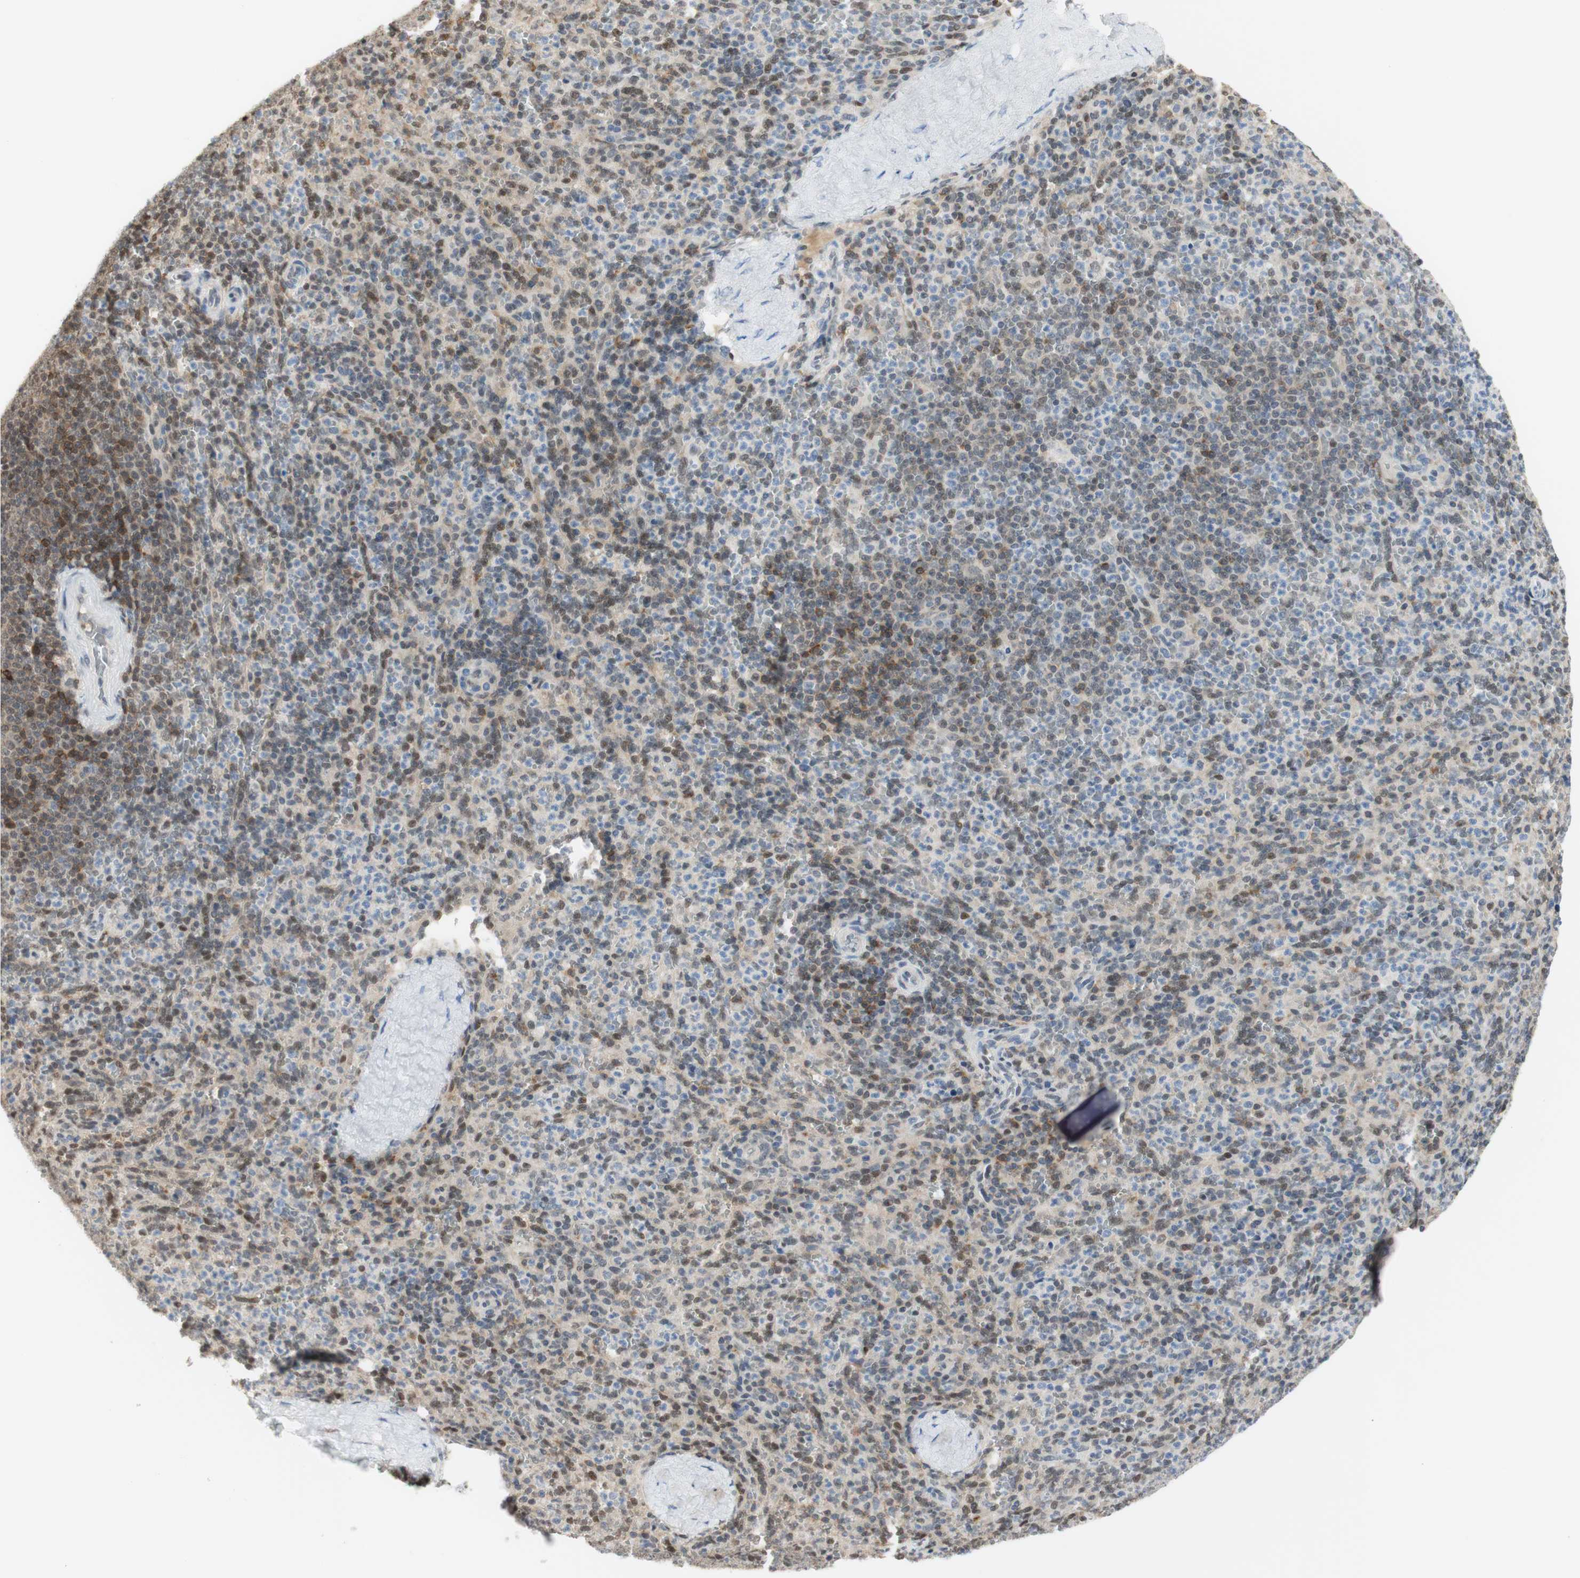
{"staining": {"intensity": "moderate", "quantity": "25%-75%", "location": "cytoplasmic/membranous"}, "tissue": "spleen", "cell_type": "Cells in red pulp", "image_type": "normal", "snomed": [{"axis": "morphology", "description": "Normal tissue, NOS"}, {"axis": "topography", "description": "Spleen"}], "caption": "IHC image of benign spleen: spleen stained using immunohistochemistry reveals medium levels of moderate protein expression localized specifically in the cytoplasmic/membranous of cells in red pulp, appearing as a cytoplasmic/membranous brown color.", "gene": "NAP1L4", "patient": {"sex": "male", "age": 36}}